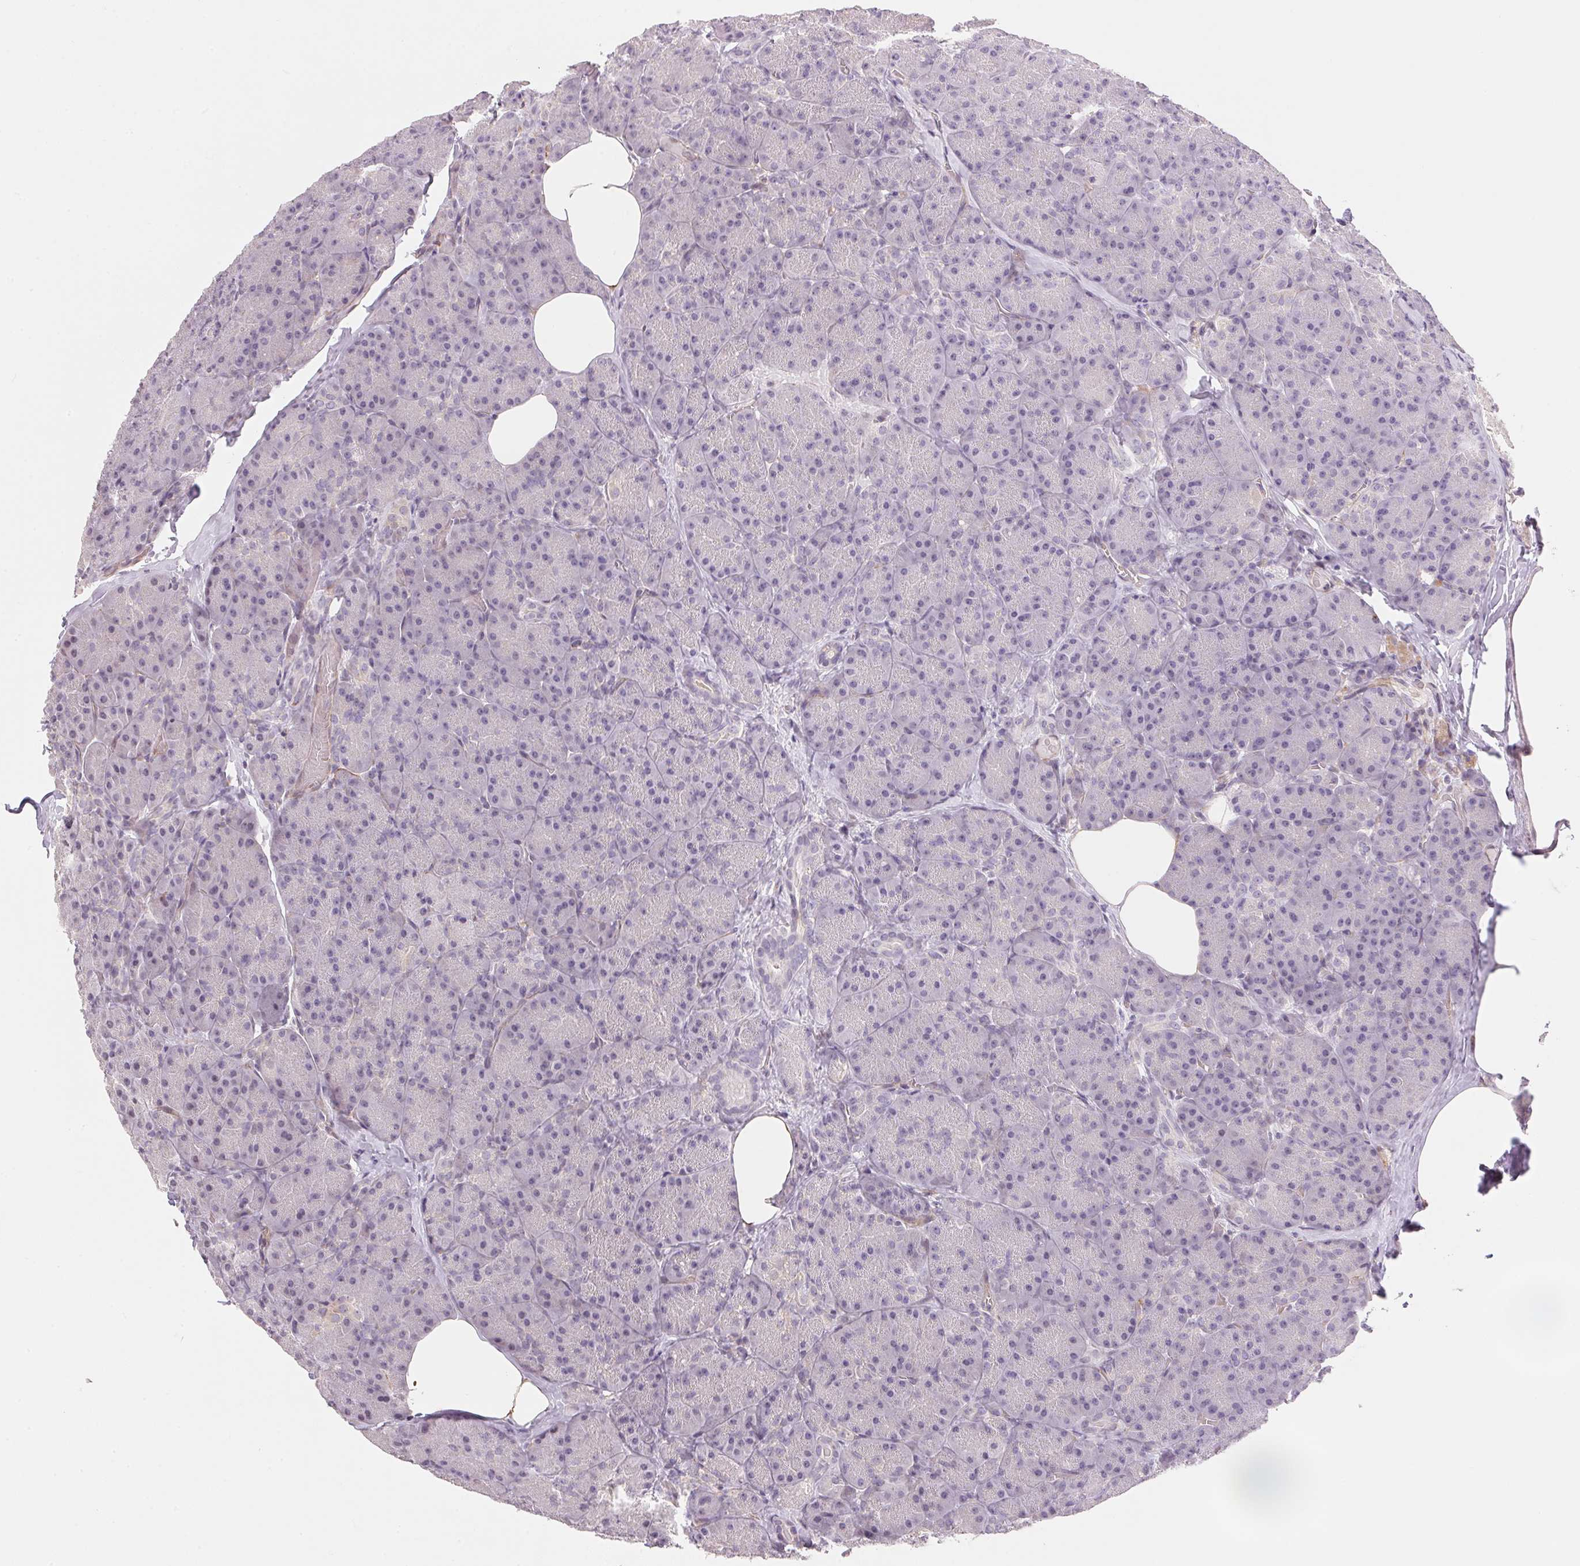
{"staining": {"intensity": "negative", "quantity": "none", "location": "none"}, "tissue": "pancreas", "cell_type": "Exocrine glandular cells", "image_type": "normal", "snomed": [{"axis": "morphology", "description": "Normal tissue, NOS"}, {"axis": "topography", "description": "Pancreas"}], "caption": "This micrograph is of benign pancreas stained with immunohistochemistry to label a protein in brown with the nuclei are counter-stained blue. There is no staining in exocrine glandular cells.", "gene": "GYG2", "patient": {"sex": "male", "age": 57}}